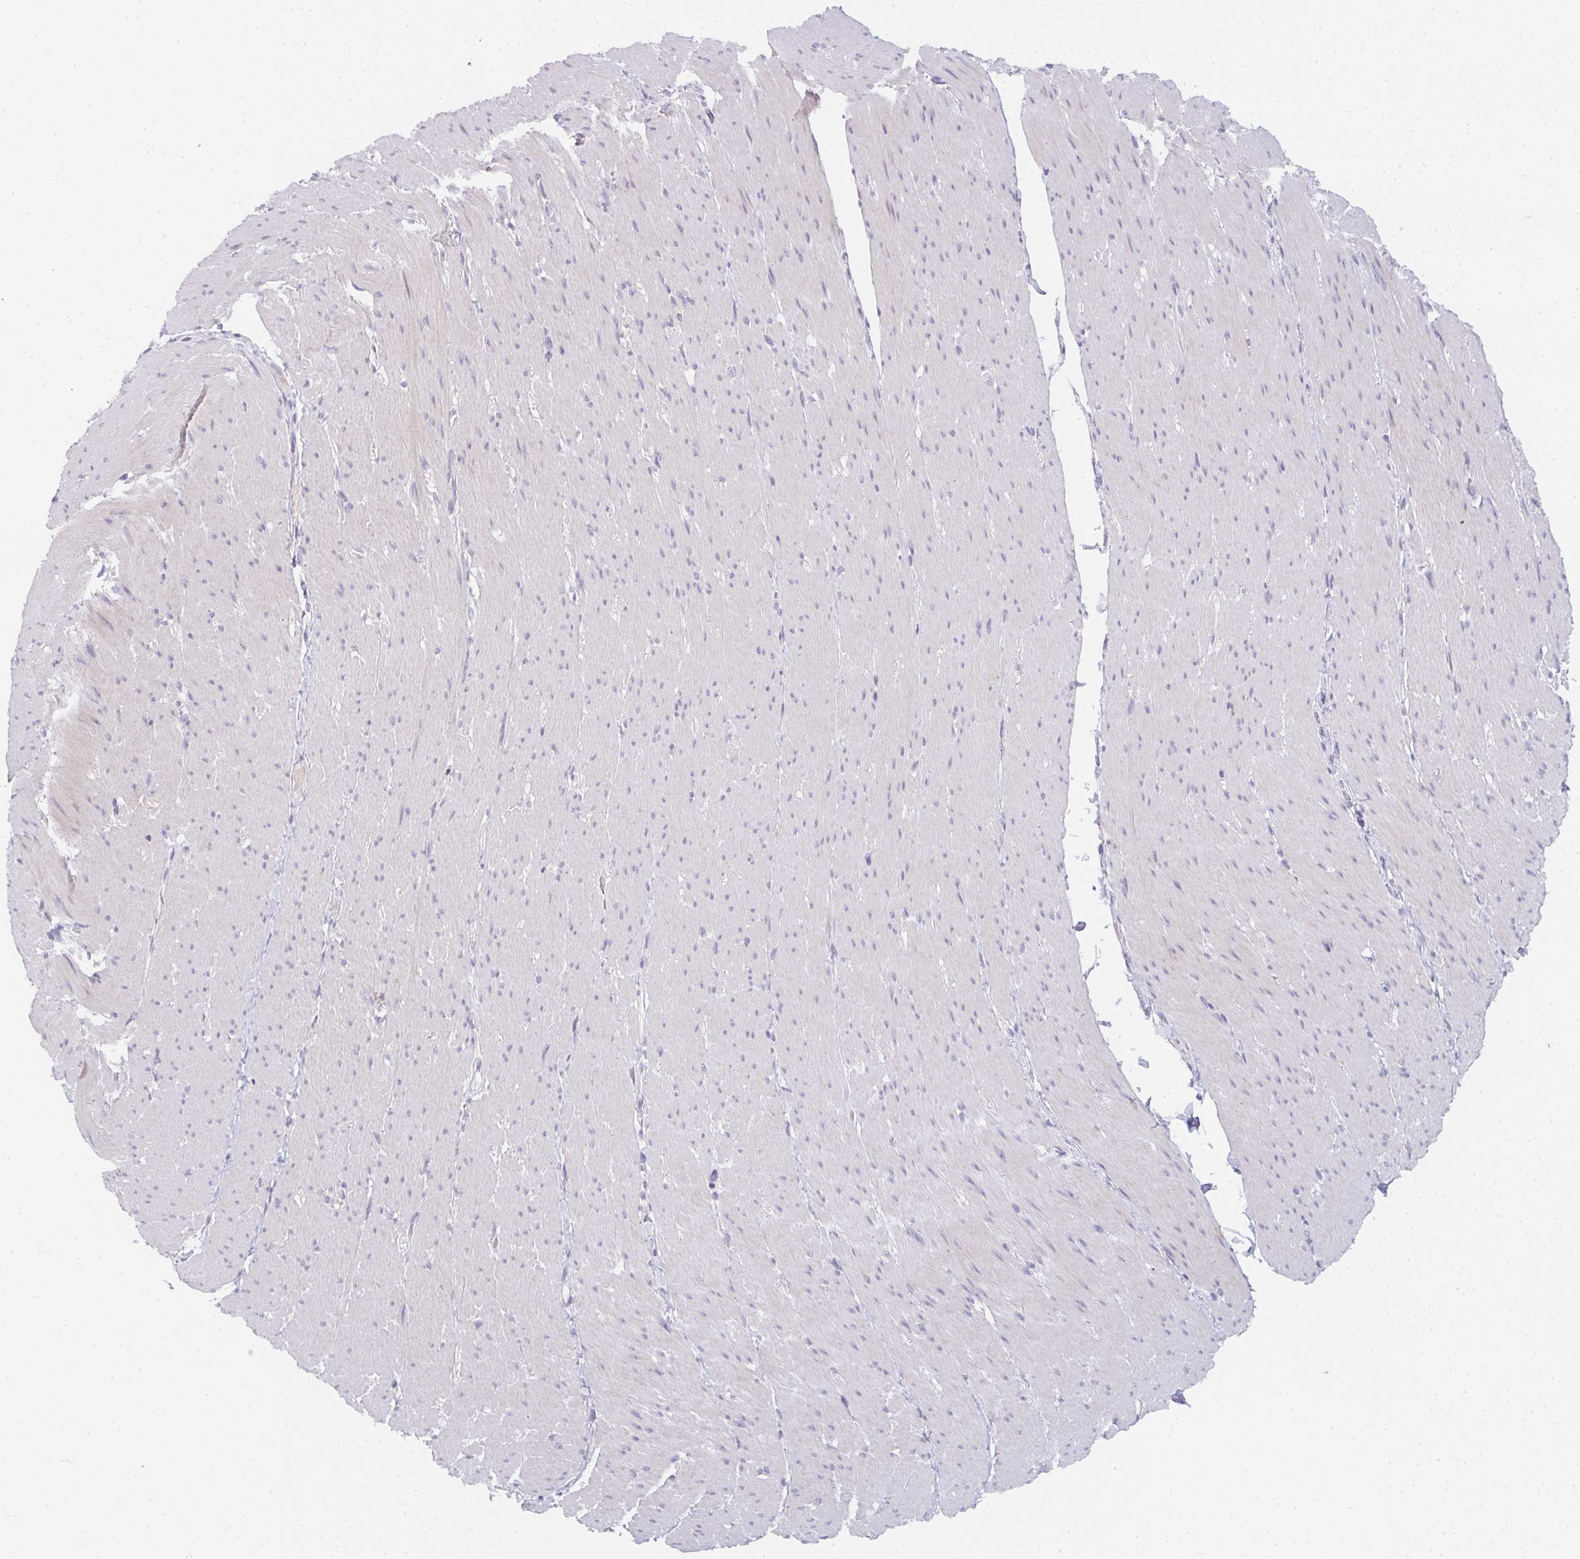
{"staining": {"intensity": "negative", "quantity": "none", "location": "none"}, "tissue": "smooth muscle", "cell_type": "Smooth muscle cells", "image_type": "normal", "snomed": [{"axis": "morphology", "description": "Normal tissue, NOS"}, {"axis": "topography", "description": "Smooth muscle"}, {"axis": "topography", "description": "Rectum"}], "caption": "This histopathology image is of benign smooth muscle stained with IHC to label a protein in brown with the nuclei are counter-stained blue. There is no positivity in smooth muscle cells. (Stains: DAB (3,3'-diaminobenzidine) IHC with hematoxylin counter stain, Microscopy: brightfield microscopy at high magnification).", "gene": "CACNA1S", "patient": {"sex": "male", "age": 53}}